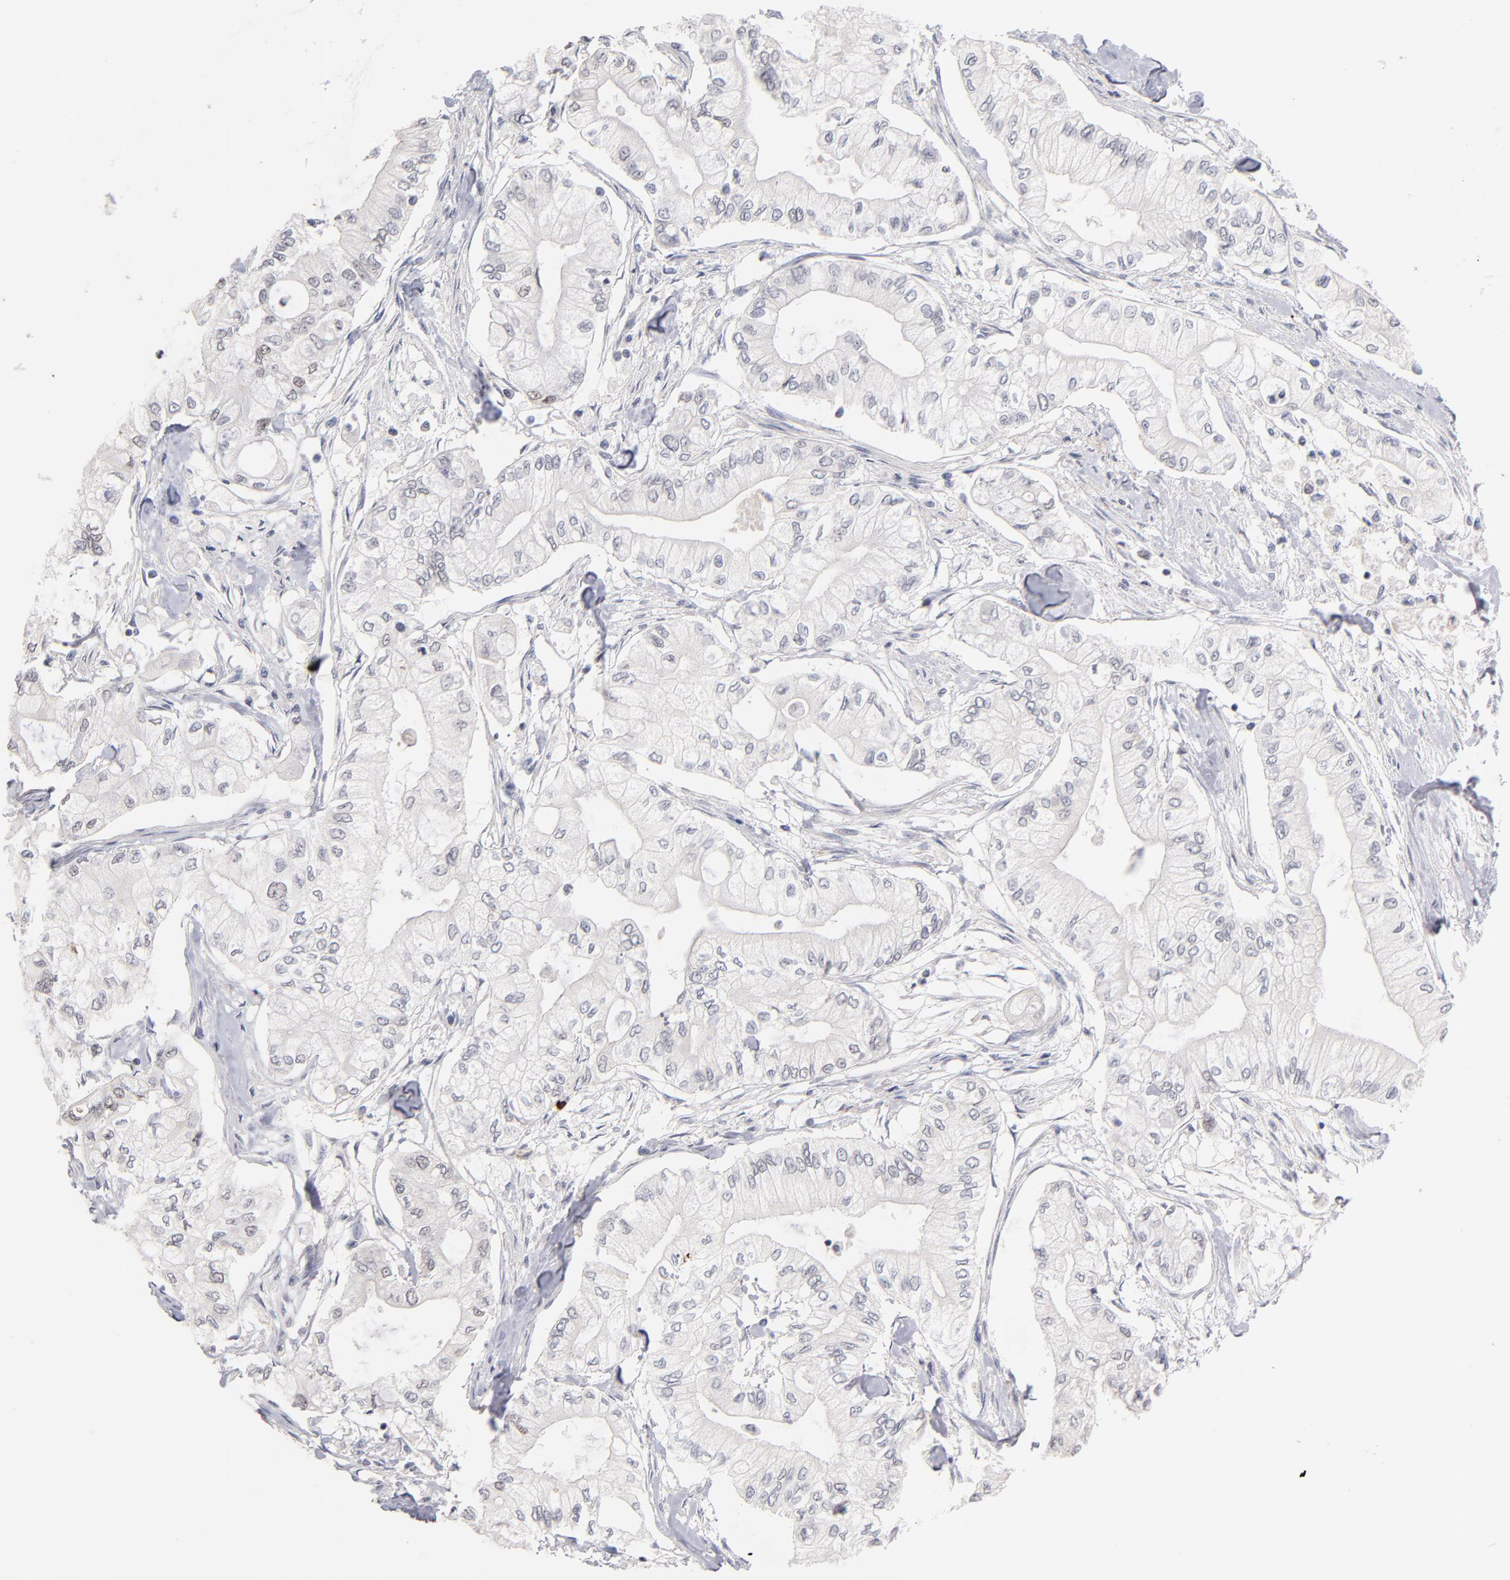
{"staining": {"intensity": "moderate", "quantity": "<25%", "location": "nuclear"}, "tissue": "pancreatic cancer", "cell_type": "Tumor cells", "image_type": "cancer", "snomed": [{"axis": "morphology", "description": "Adenocarcinoma, NOS"}, {"axis": "topography", "description": "Pancreas"}], "caption": "About <25% of tumor cells in pancreatic adenocarcinoma exhibit moderate nuclear protein staining as visualized by brown immunohistochemical staining.", "gene": "PARP1", "patient": {"sex": "male", "age": 79}}